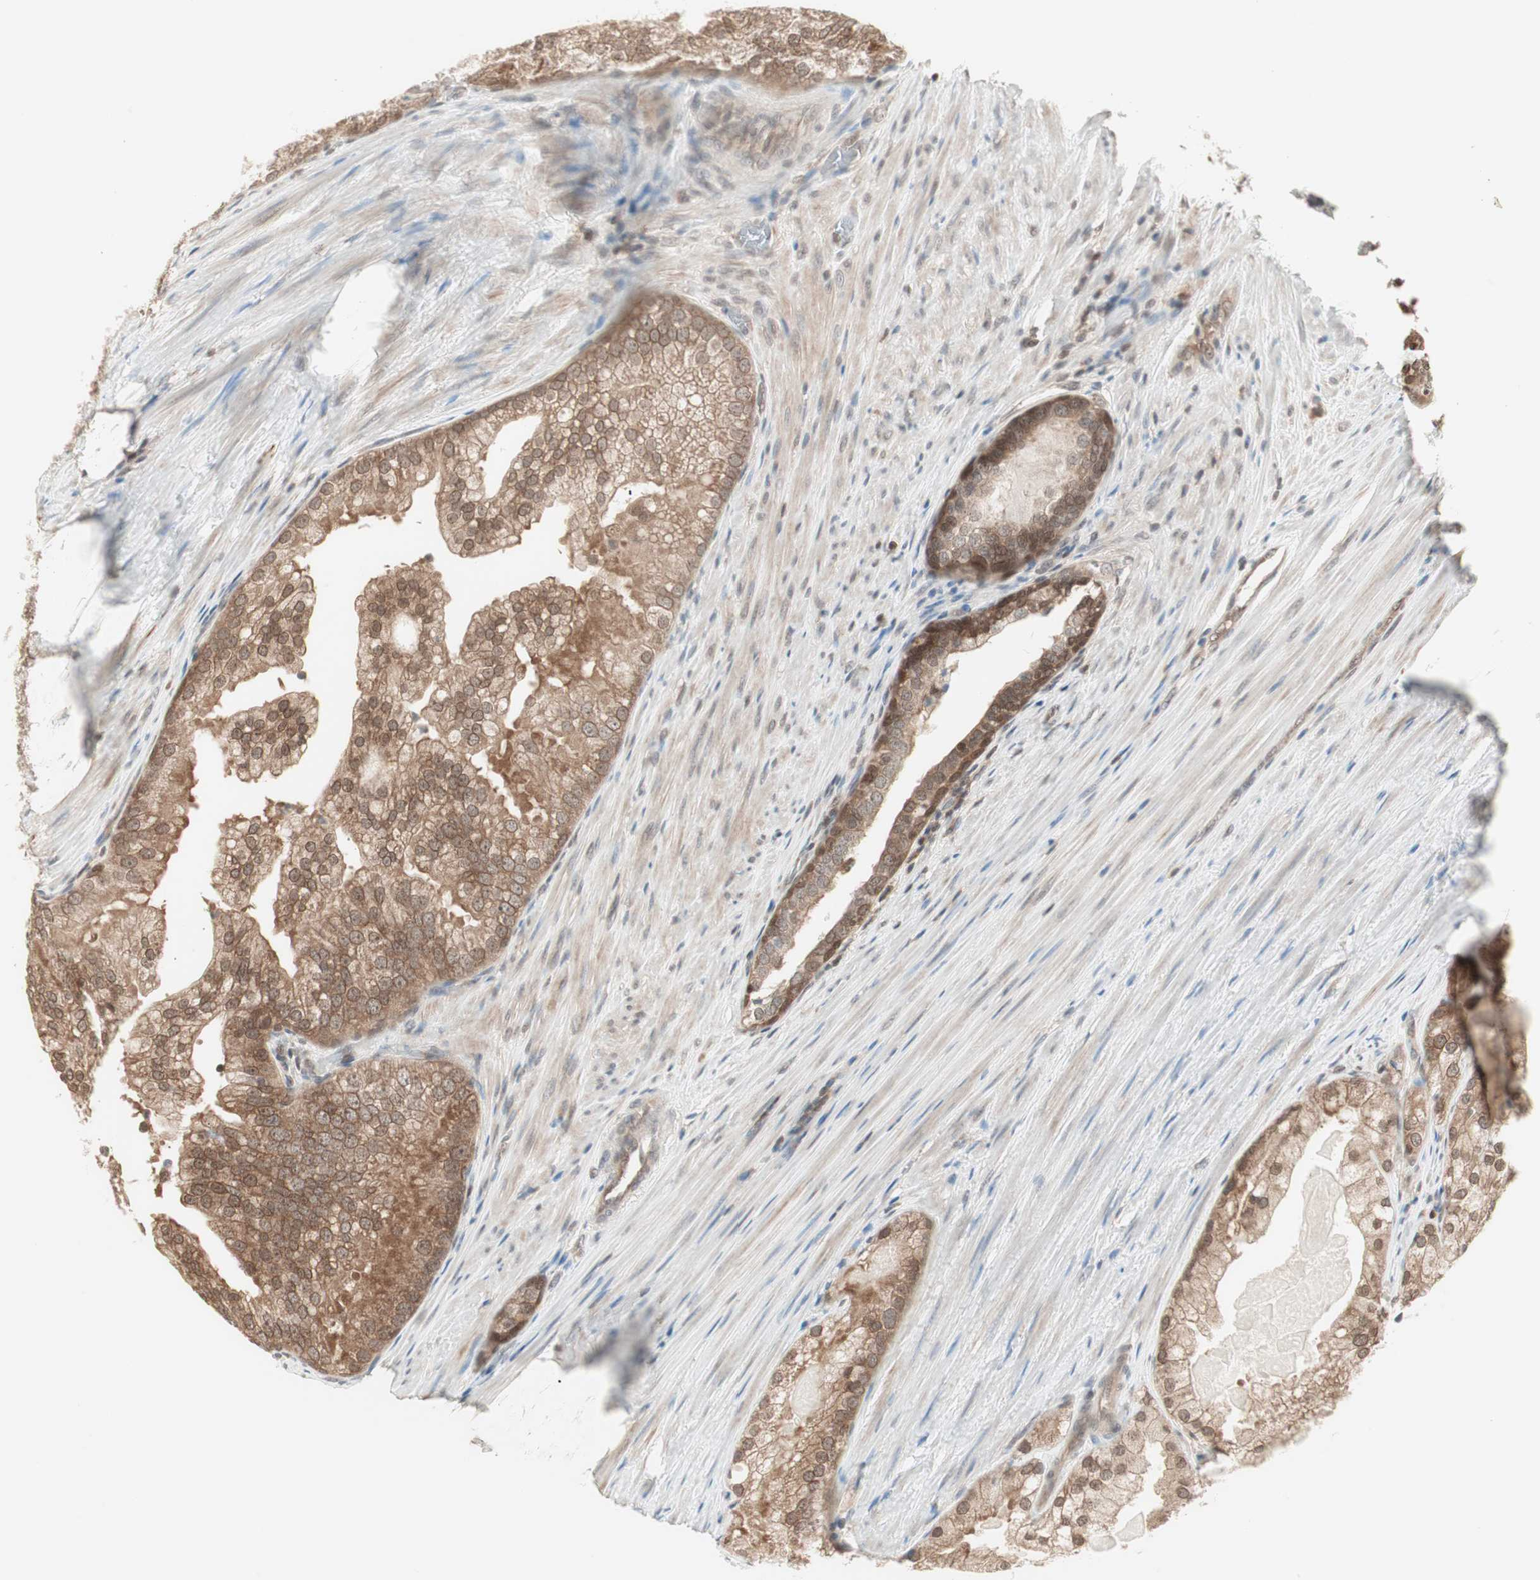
{"staining": {"intensity": "moderate", "quantity": ">75%", "location": "cytoplasmic/membranous,nuclear"}, "tissue": "prostate cancer", "cell_type": "Tumor cells", "image_type": "cancer", "snomed": [{"axis": "morphology", "description": "Adenocarcinoma, Low grade"}, {"axis": "topography", "description": "Prostate"}], "caption": "Prostate cancer stained for a protein shows moderate cytoplasmic/membranous and nuclear positivity in tumor cells.", "gene": "UBE2I", "patient": {"sex": "male", "age": 69}}